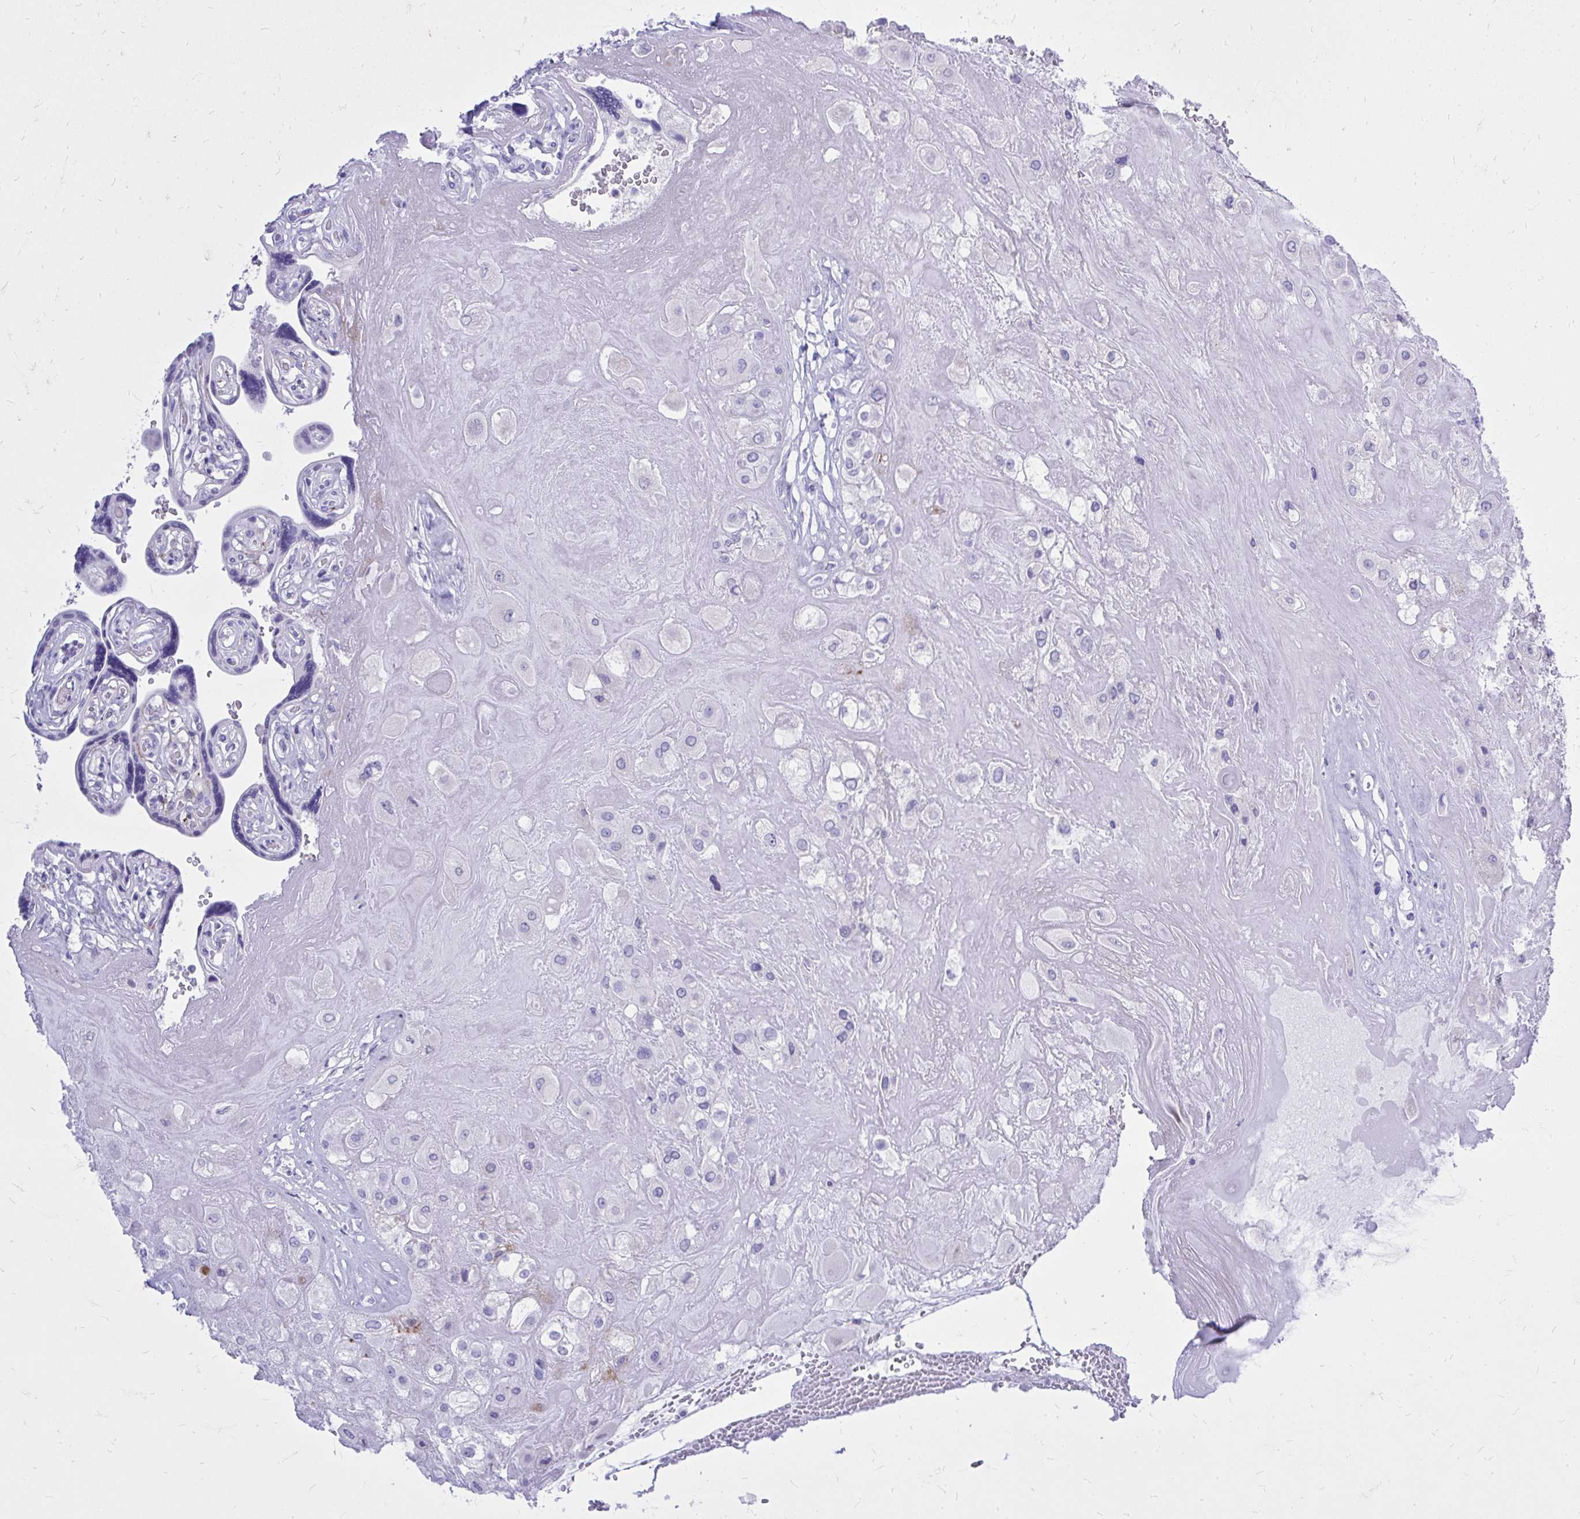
{"staining": {"intensity": "negative", "quantity": "none", "location": "none"}, "tissue": "placenta", "cell_type": "Decidual cells", "image_type": "normal", "snomed": [{"axis": "morphology", "description": "Normal tissue, NOS"}, {"axis": "topography", "description": "Placenta"}], "caption": "Immunohistochemistry (IHC) micrograph of normal placenta stained for a protein (brown), which shows no staining in decidual cells.", "gene": "BCL6B", "patient": {"sex": "female", "age": 32}}